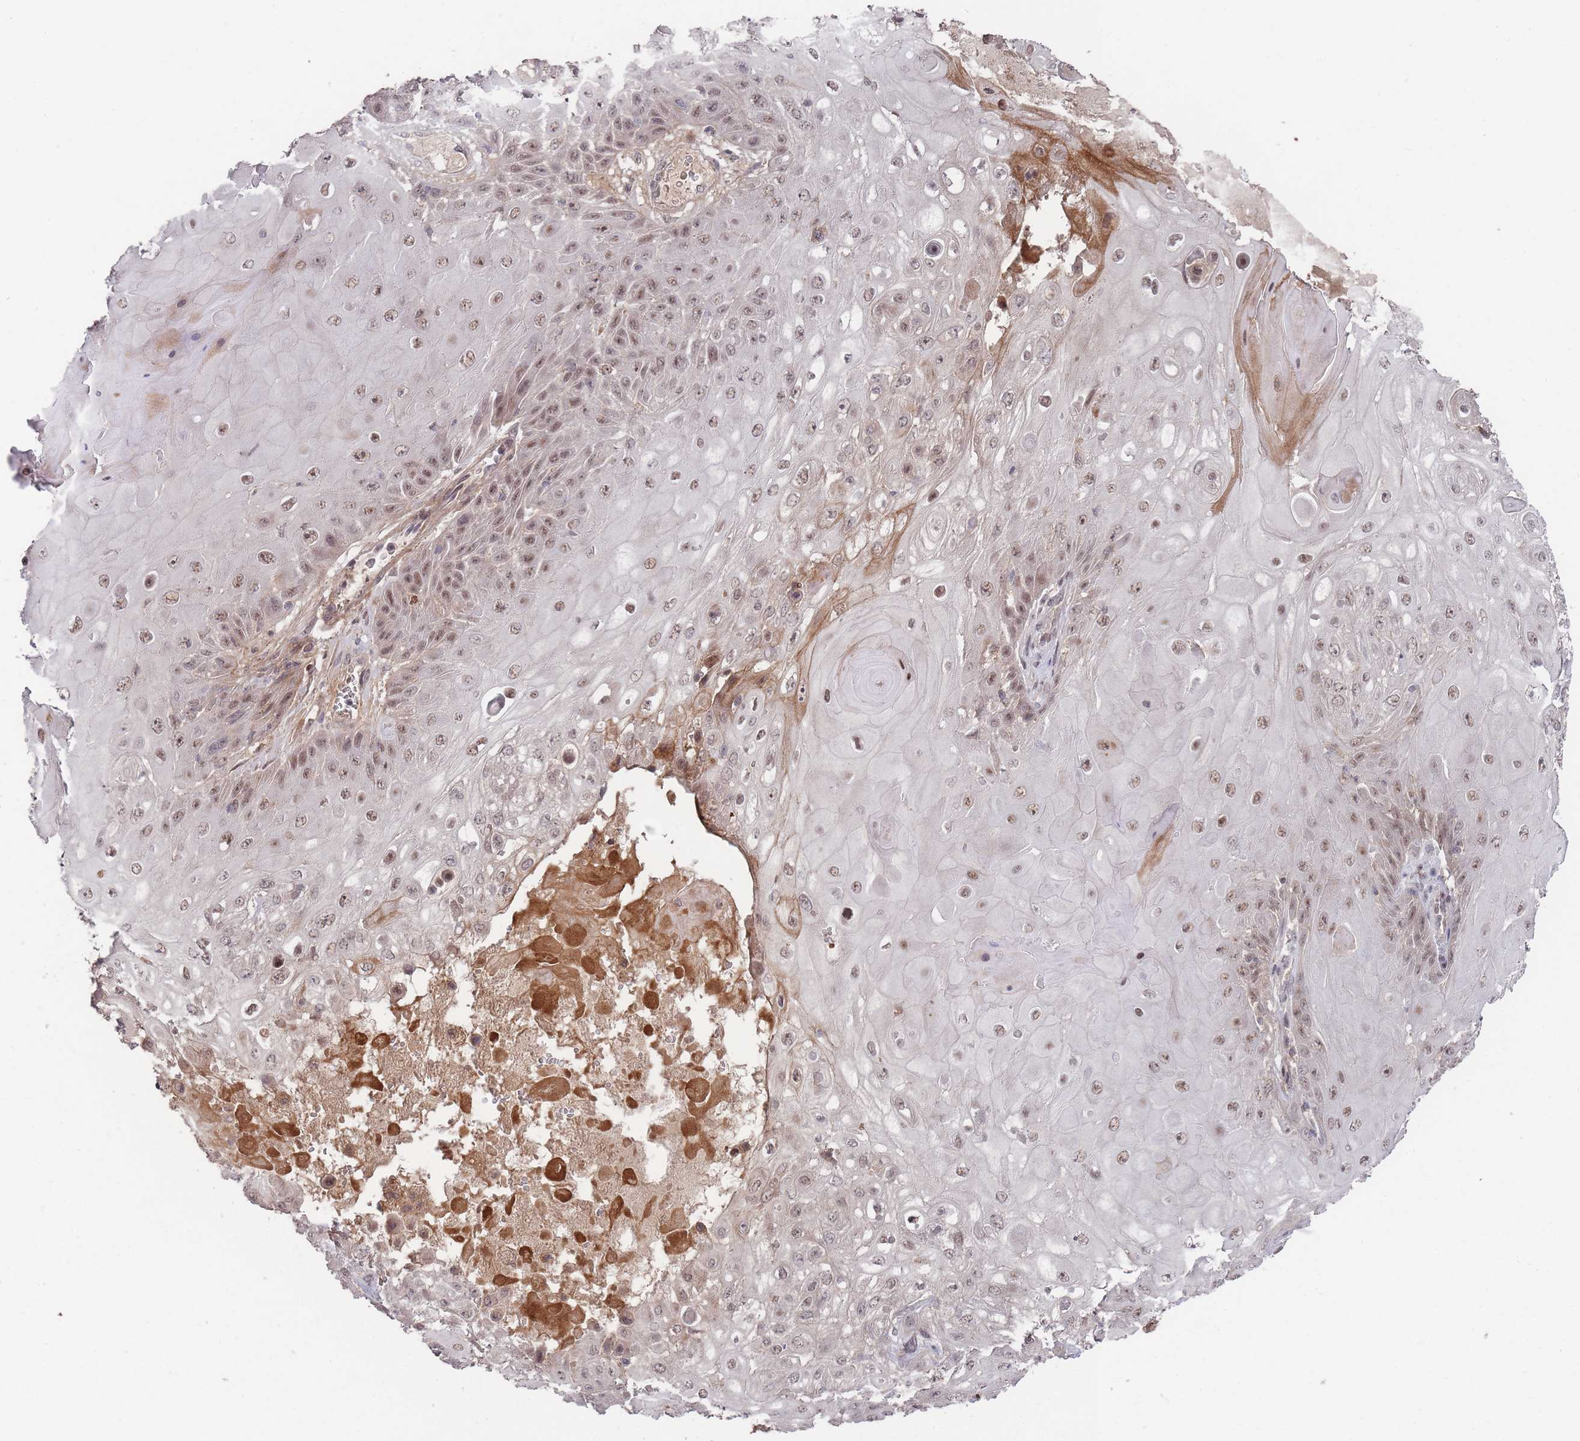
{"staining": {"intensity": "moderate", "quantity": "25%-75%", "location": "nuclear"}, "tissue": "skin cancer", "cell_type": "Tumor cells", "image_type": "cancer", "snomed": [{"axis": "morphology", "description": "Normal tissue, NOS"}, {"axis": "morphology", "description": "Squamous cell carcinoma, NOS"}, {"axis": "topography", "description": "Skin"}, {"axis": "topography", "description": "Cartilage tissue"}], "caption": "Protein staining of skin squamous cell carcinoma tissue displays moderate nuclear staining in about 25%-75% of tumor cells.", "gene": "SF3B1", "patient": {"sex": "female", "age": 79}}